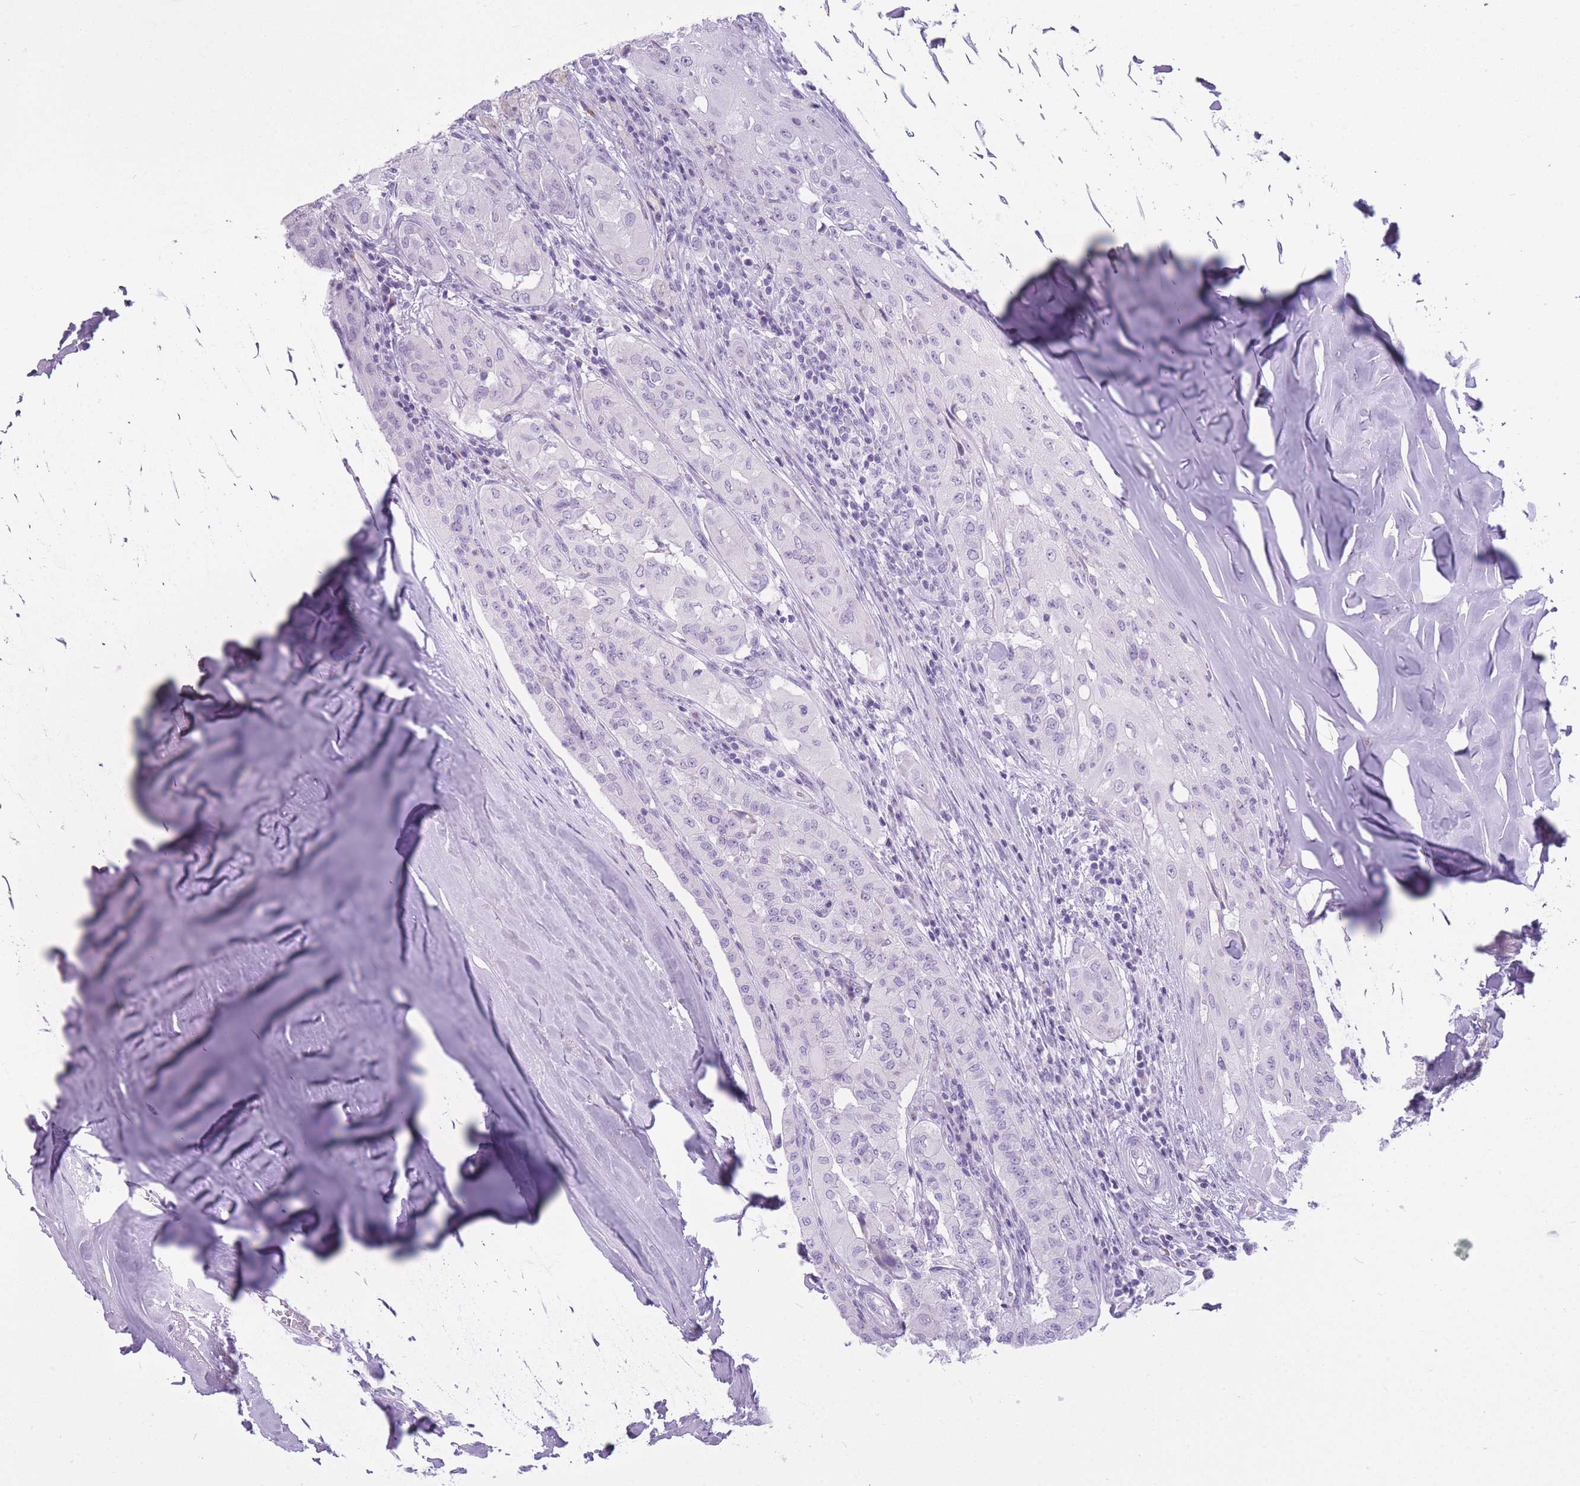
{"staining": {"intensity": "negative", "quantity": "none", "location": "none"}, "tissue": "thyroid cancer", "cell_type": "Tumor cells", "image_type": "cancer", "snomed": [{"axis": "morphology", "description": "Papillary adenocarcinoma, NOS"}, {"axis": "topography", "description": "Thyroid gland"}], "caption": "DAB (3,3'-diaminobenzidine) immunohistochemical staining of human thyroid cancer displays no significant expression in tumor cells.", "gene": "GOLGA6D", "patient": {"sex": "female", "age": 59}}